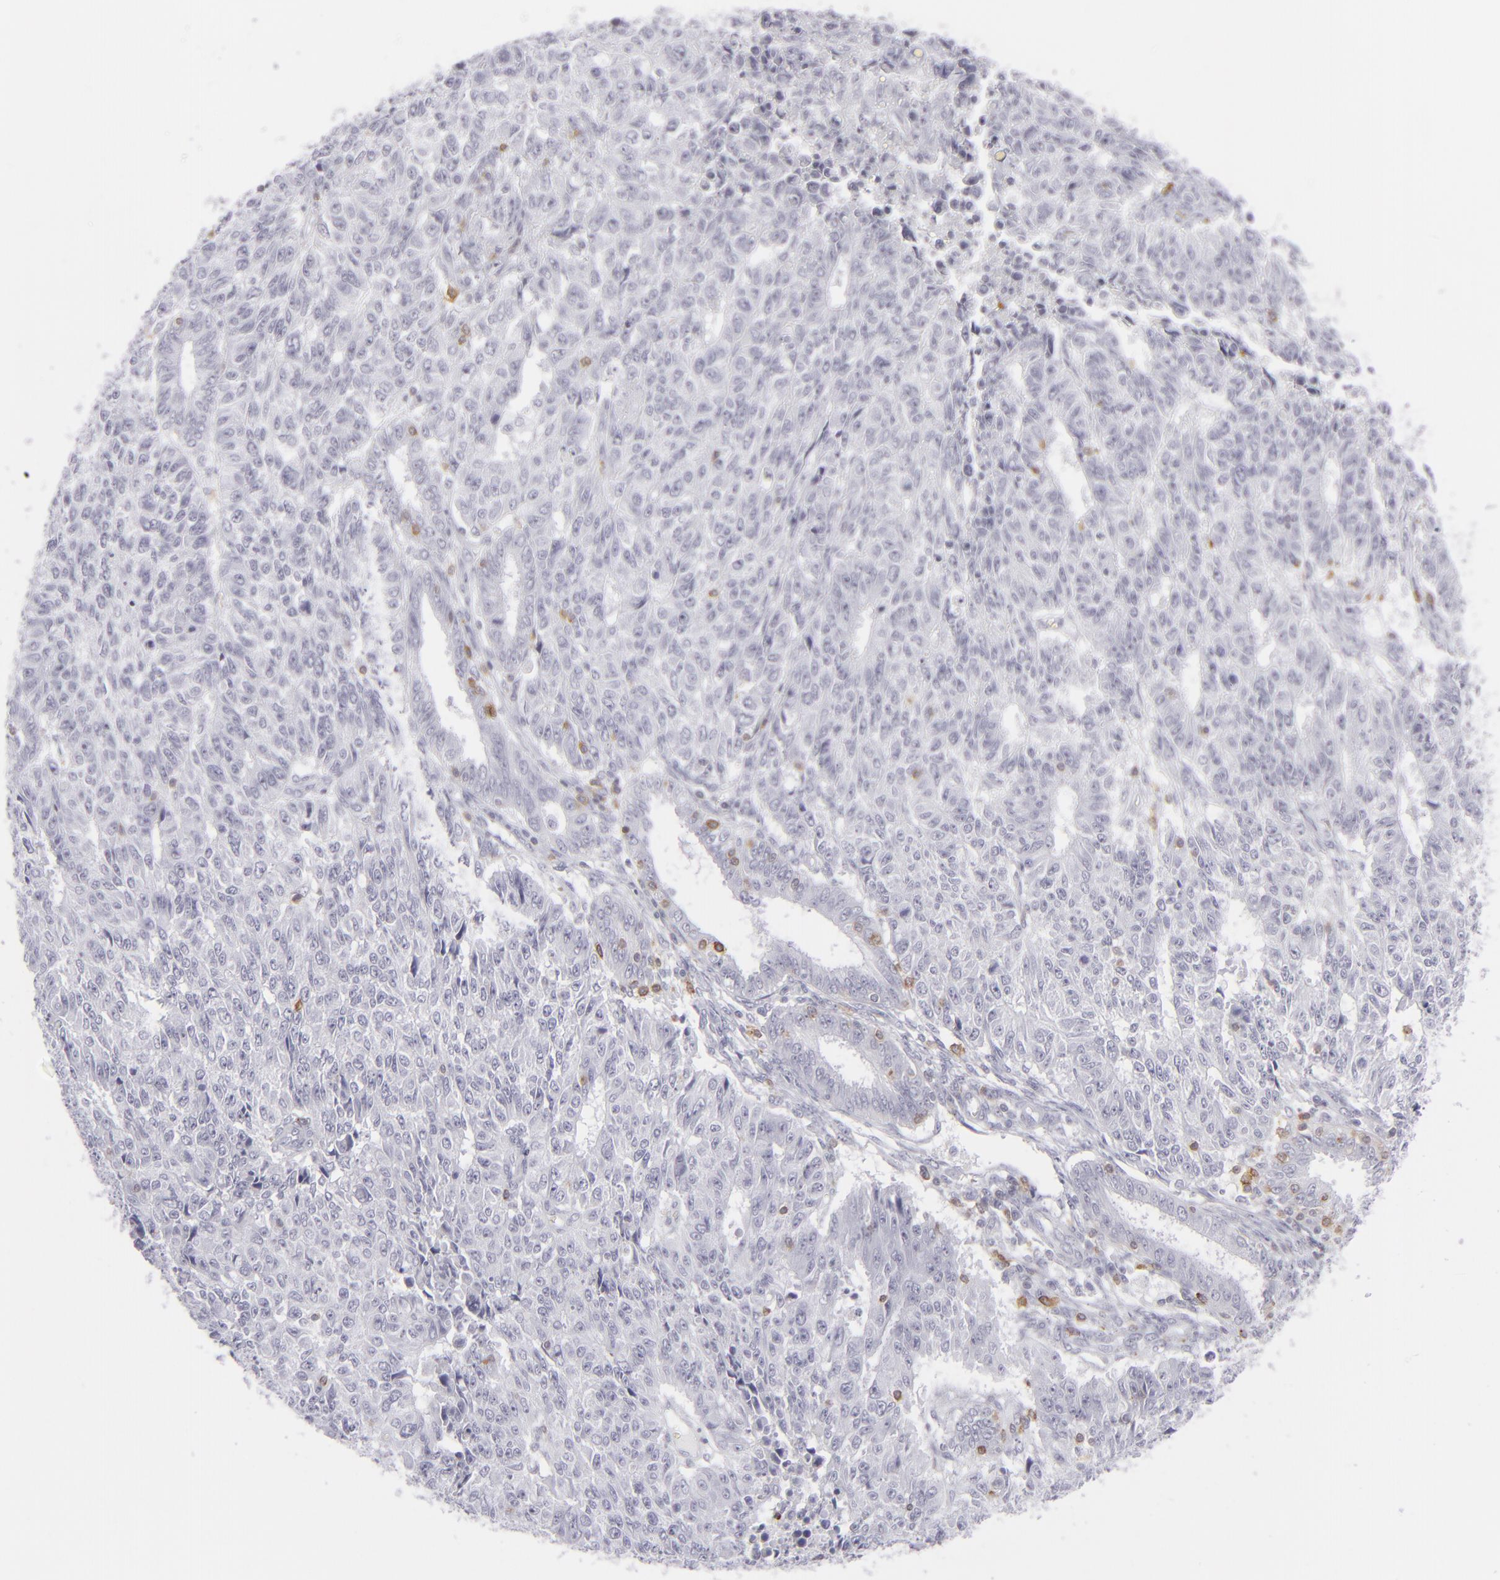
{"staining": {"intensity": "negative", "quantity": "none", "location": "none"}, "tissue": "endometrial cancer", "cell_type": "Tumor cells", "image_type": "cancer", "snomed": [{"axis": "morphology", "description": "Adenocarcinoma, NOS"}, {"axis": "topography", "description": "Endometrium"}], "caption": "Human endometrial cancer (adenocarcinoma) stained for a protein using IHC exhibits no staining in tumor cells.", "gene": "CD7", "patient": {"sex": "female", "age": 42}}